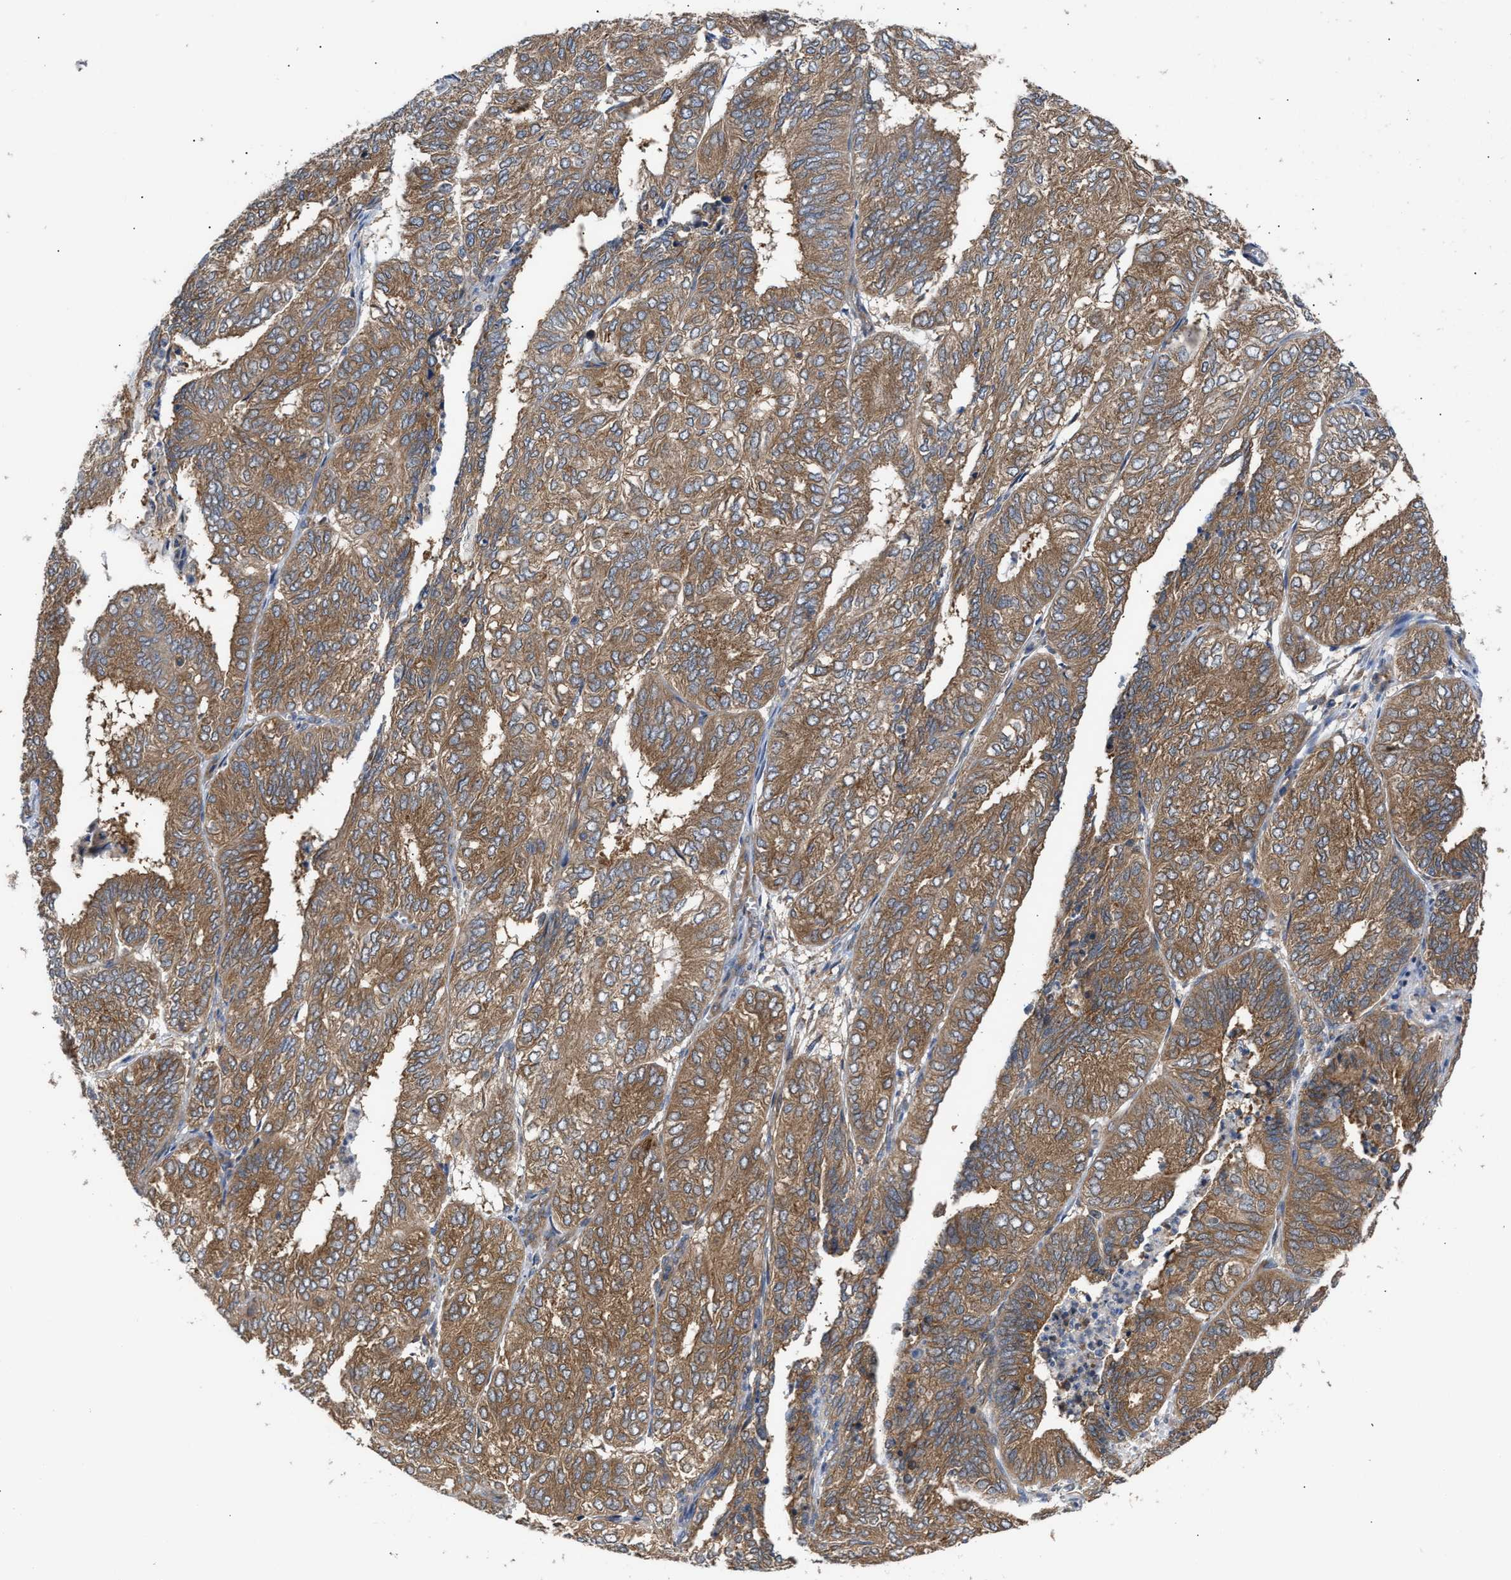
{"staining": {"intensity": "moderate", "quantity": ">75%", "location": "cytoplasmic/membranous"}, "tissue": "endometrial cancer", "cell_type": "Tumor cells", "image_type": "cancer", "snomed": [{"axis": "morphology", "description": "Adenocarcinoma, NOS"}, {"axis": "topography", "description": "Uterus"}], "caption": "Protein expression analysis of human endometrial adenocarcinoma reveals moderate cytoplasmic/membranous positivity in about >75% of tumor cells.", "gene": "LAPTM4B", "patient": {"sex": "female", "age": 60}}